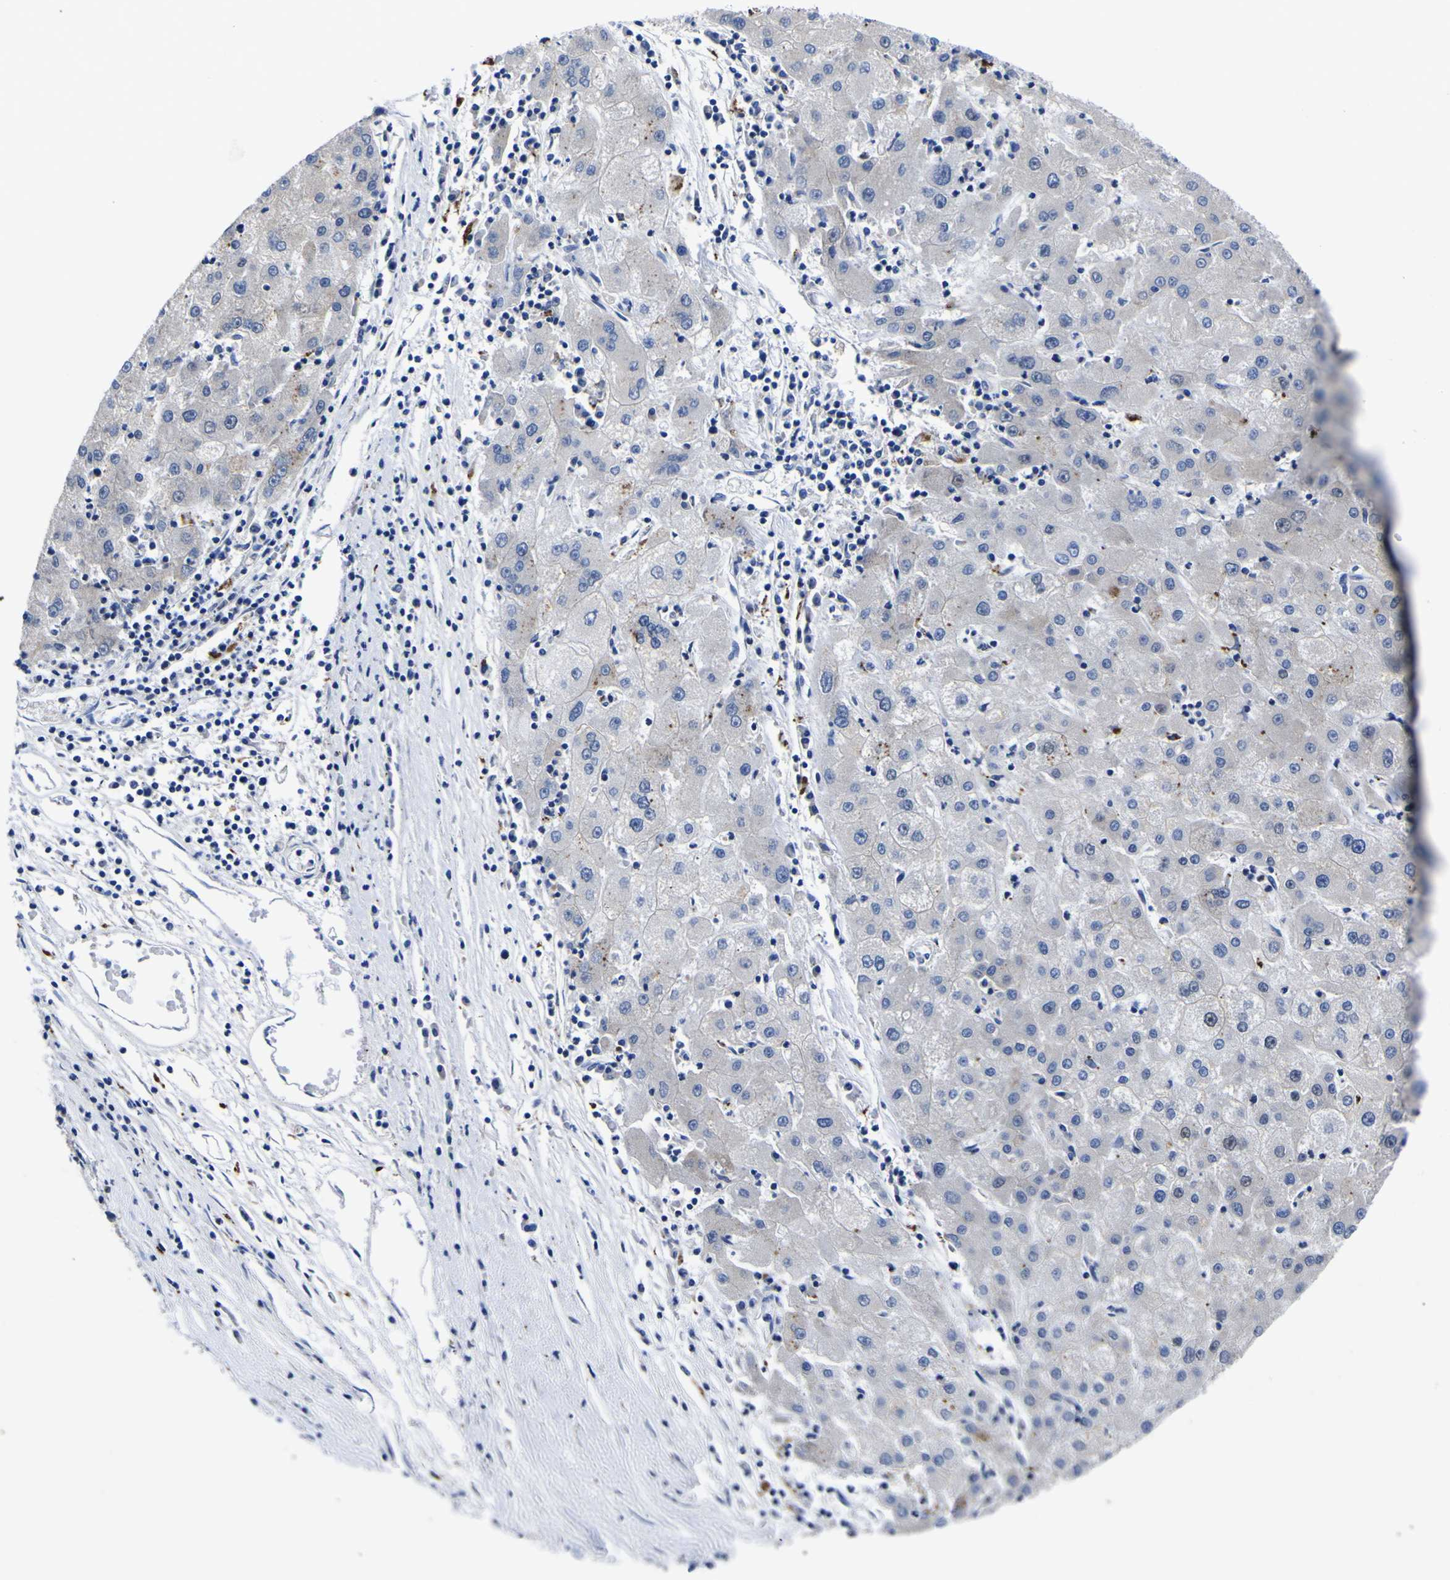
{"staining": {"intensity": "weak", "quantity": "25%-75%", "location": "cytoplasmic/membranous"}, "tissue": "liver cancer", "cell_type": "Tumor cells", "image_type": "cancer", "snomed": [{"axis": "morphology", "description": "Carcinoma, Hepatocellular, NOS"}, {"axis": "topography", "description": "Liver"}], "caption": "Liver cancer stained with immunohistochemistry (IHC) displays weak cytoplasmic/membranous expression in about 25%-75% of tumor cells.", "gene": "IGFLR1", "patient": {"sex": "male", "age": 72}}